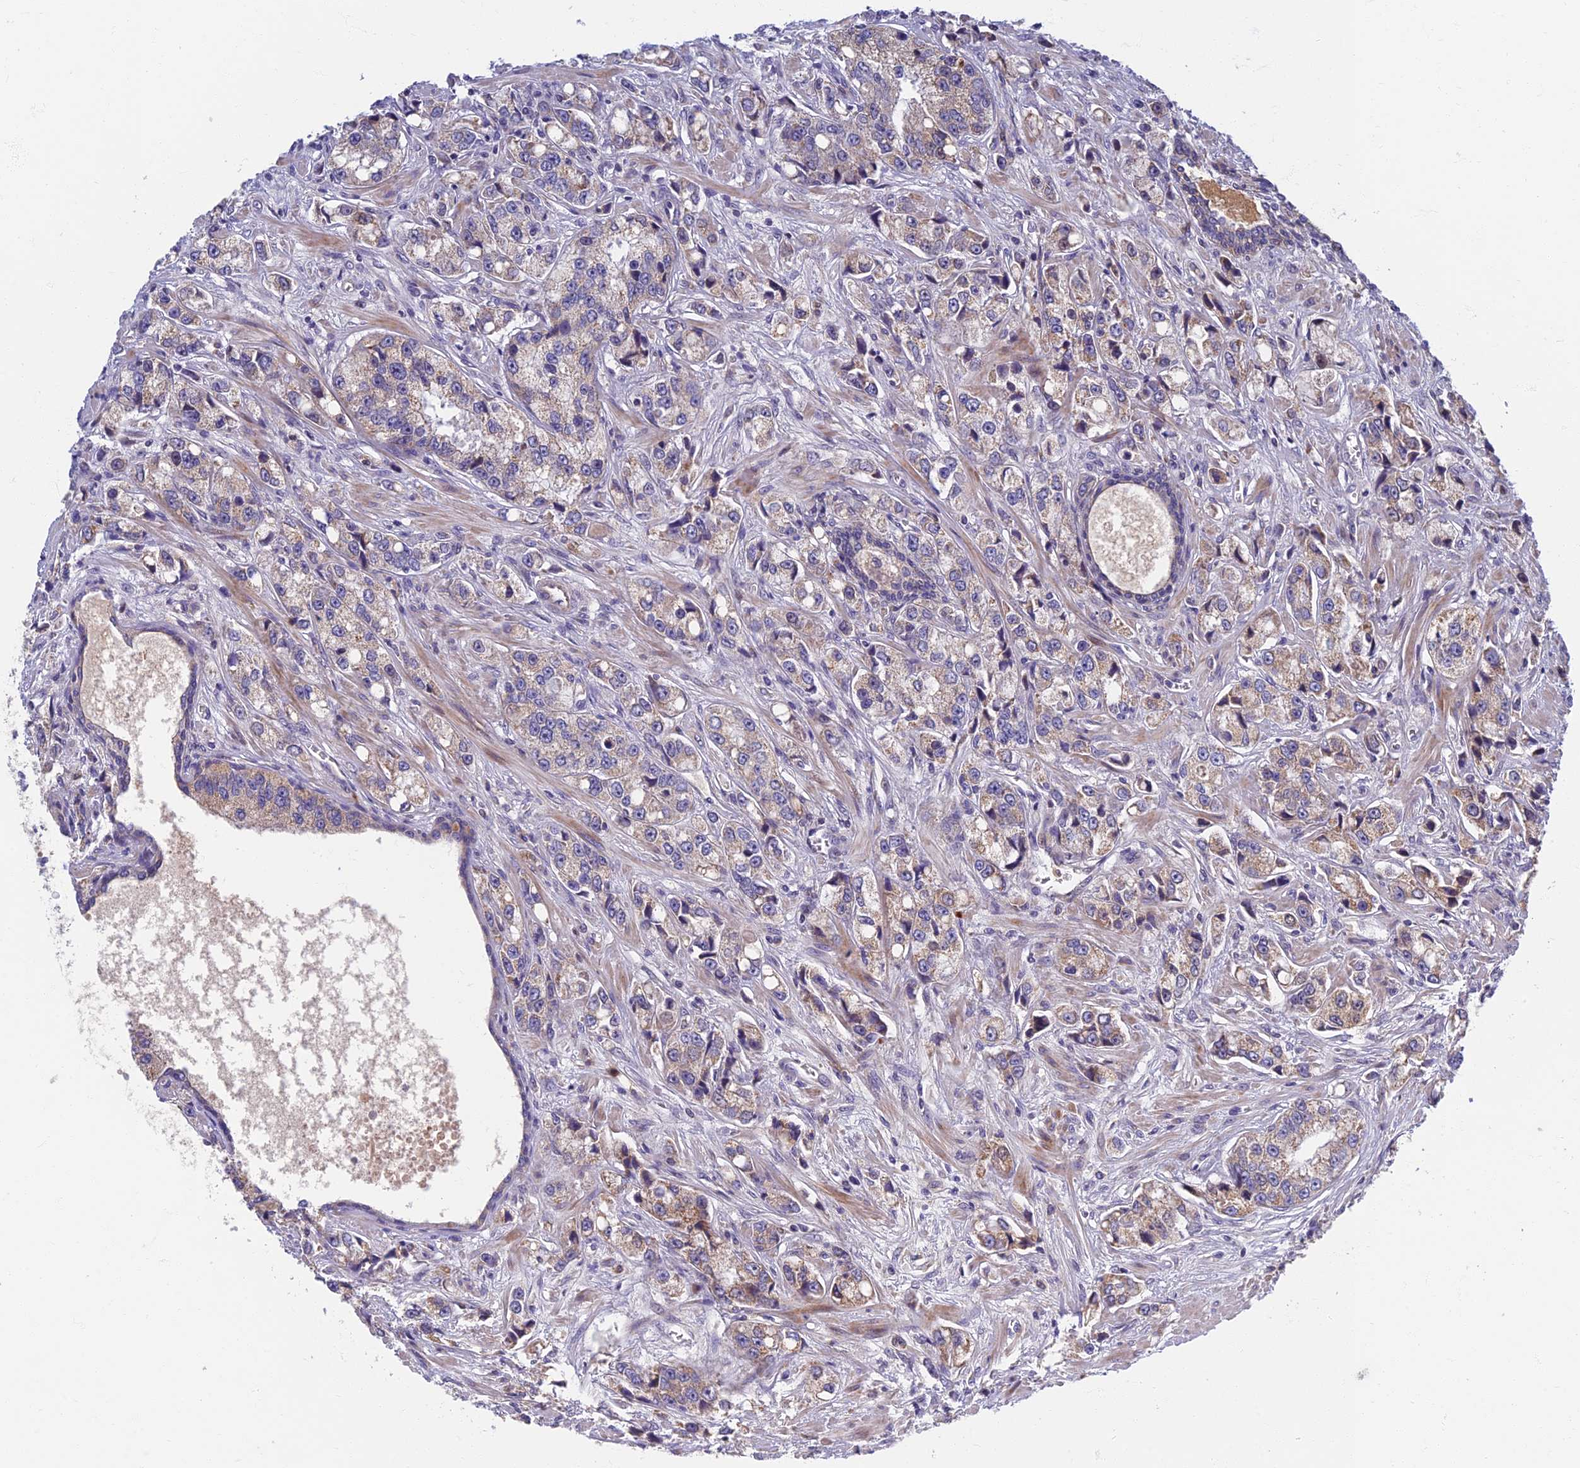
{"staining": {"intensity": "weak", "quantity": "25%-75%", "location": "cytoplasmic/membranous"}, "tissue": "prostate cancer", "cell_type": "Tumor cells", "image_type": "cancer", "snomed": [{"axis": "morphology", "description": "Adenocarcinoma, High grade"}, {"axis": "topography", "description": "Prostate"}], "caption": "Prostate cancer stained with DAB IHC displays low levels of weak cytoplasmic/membranous expression in about 25%-75% of tumor cells. Immunohistochemistry stains the protein of interest in brown and the nuclei are stained blue.", "gene": "SOGA1", "patient": {"sex": "male", "age": 74}}